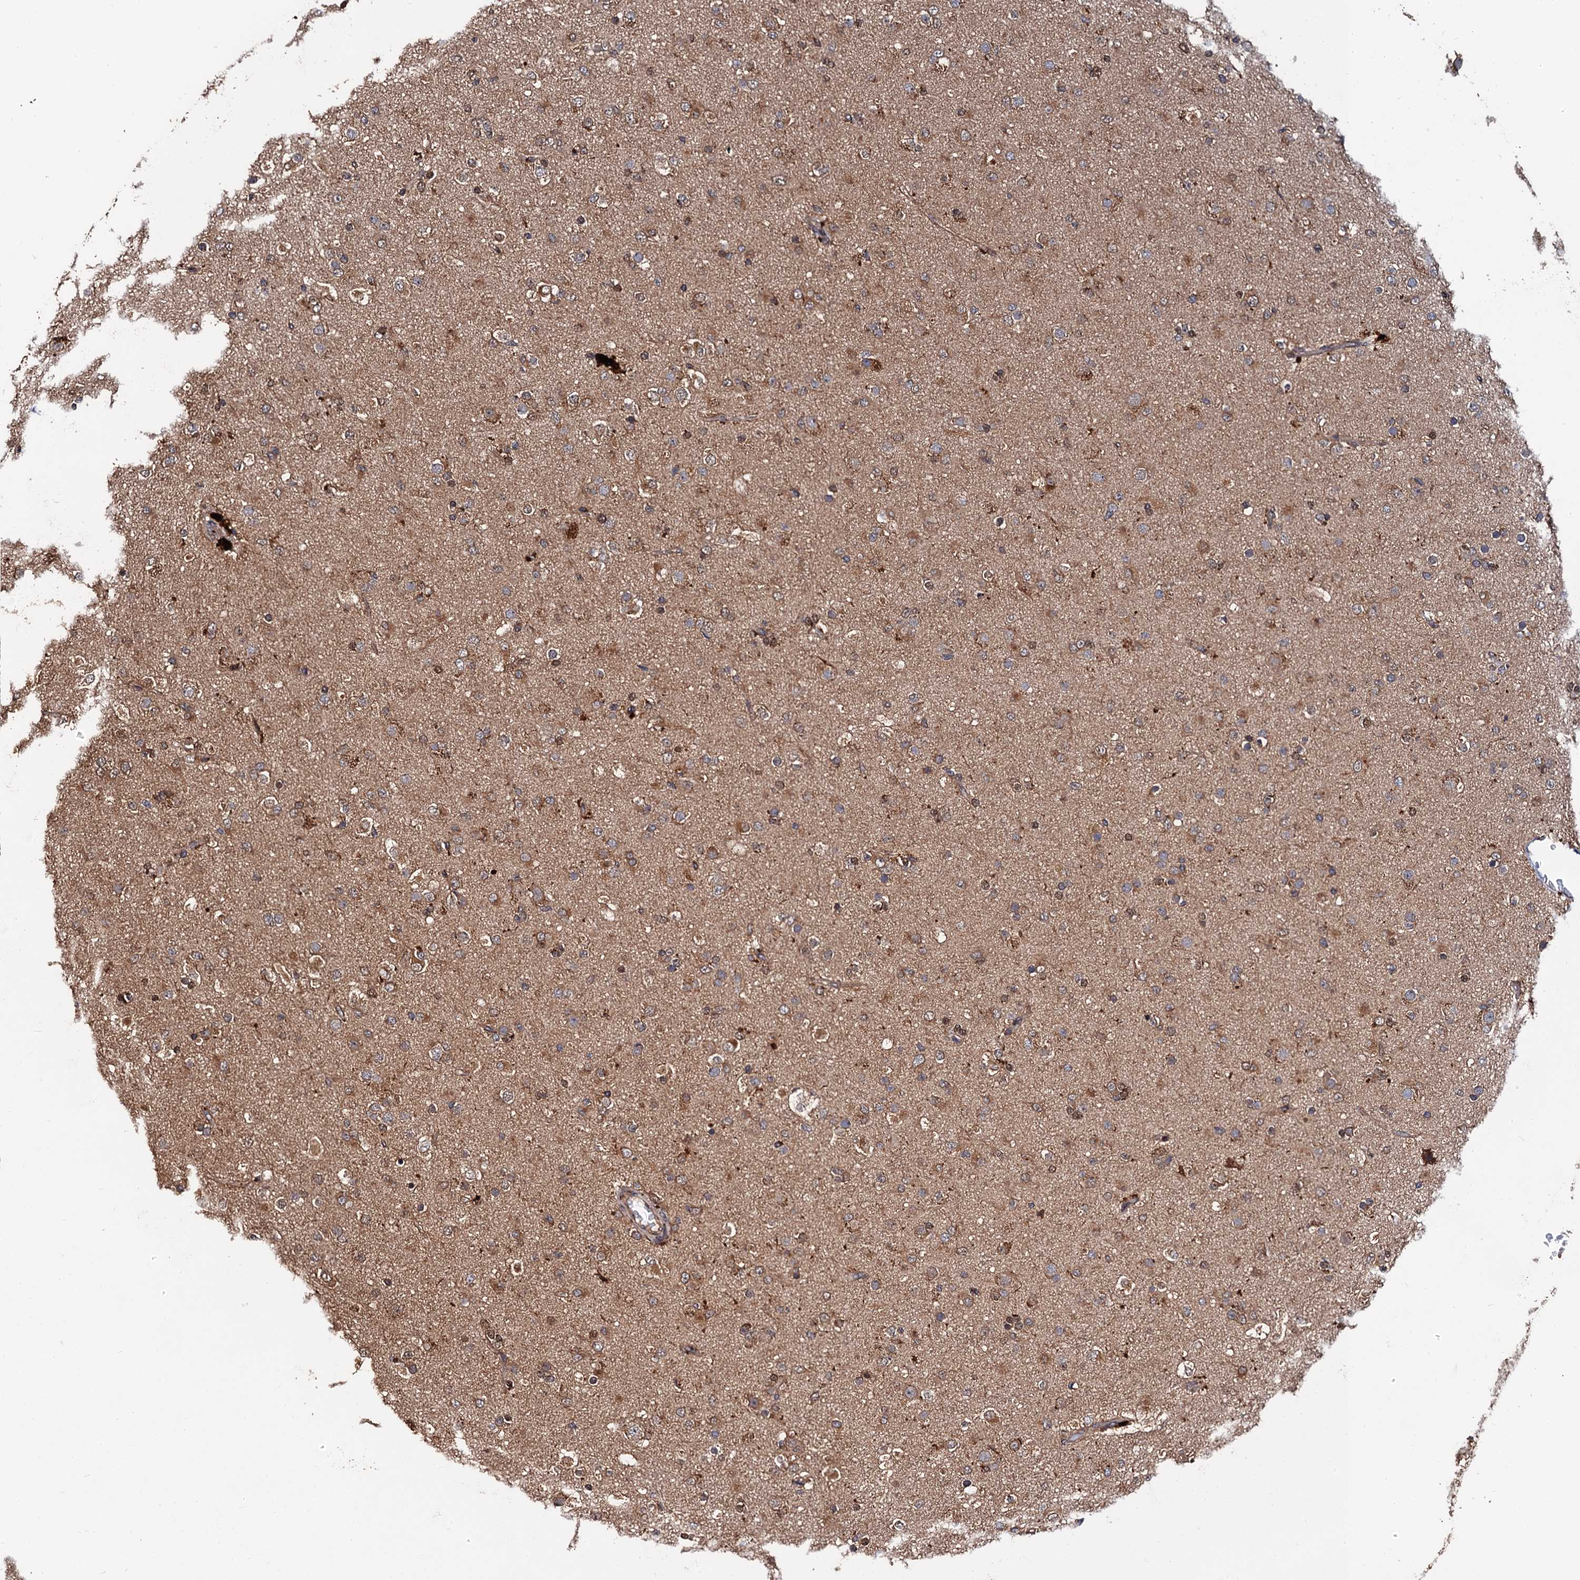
{"staining": {"intensity": "moderate", "quantity": ">75%", "location": "cytoplasmic/membranous"}, "tissue": "glioma", "cell_type": "Tumor cells", "image_type": "cancer", "snomed": [{"axis": "morphology", "description": "Glioma, malignant, Low grade"}, {"axis": "topography", "description": "Brain"}], "caption": "A medium amount of moderate cytoplasmic/membranous positivity is appreciated in approximately >75% of tumor cells in low-grade glioma (malignant) tissue.", "gene": "MIER2", "patient": {"sex": "male", "age": 65}}